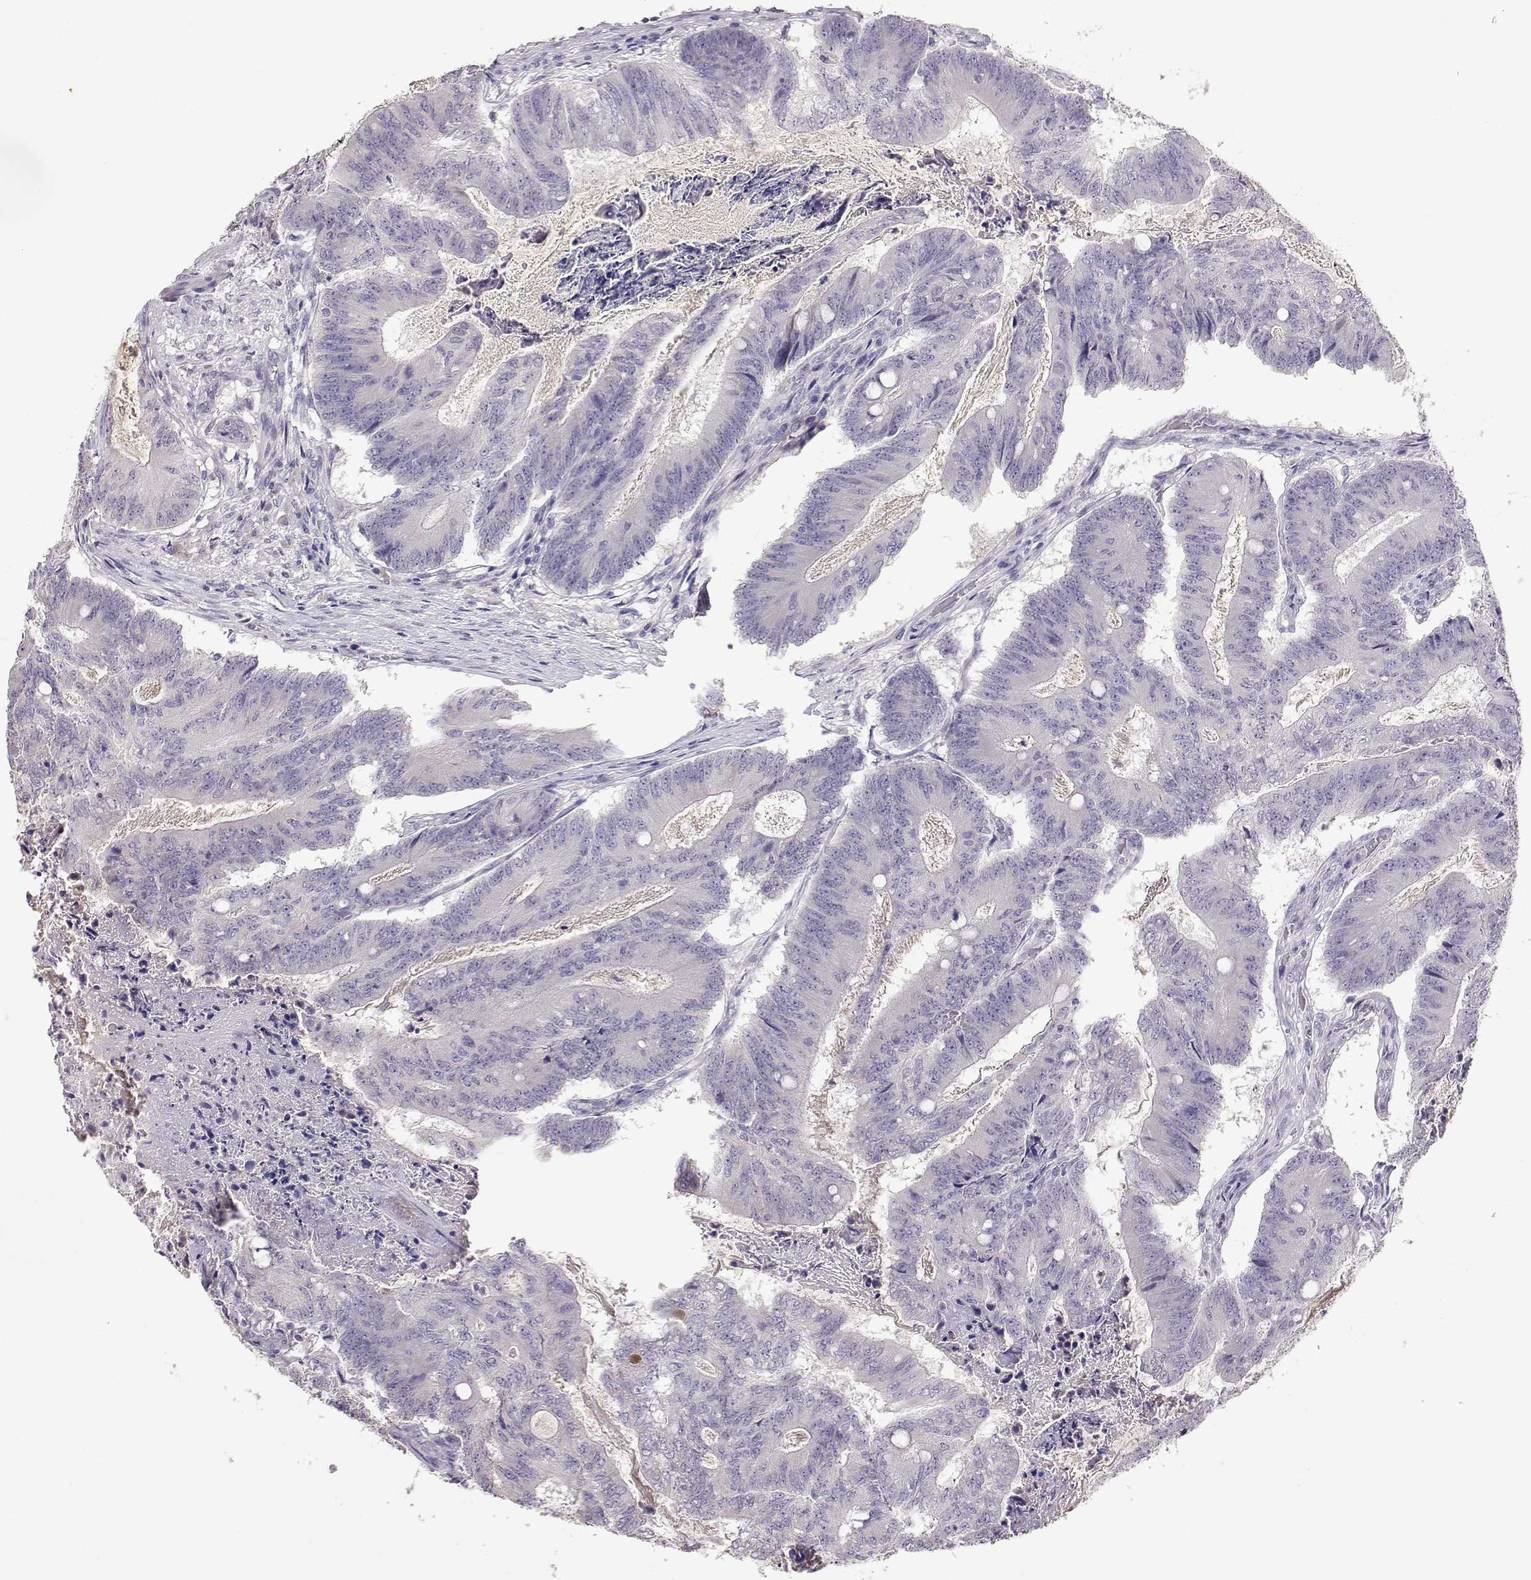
{"staining": {"intensity": "negative", "quantity": "none", "location": "none"}, "tissue": "colorectal cancer", "cell_type": "Tumor cells", "image_type": "cancer", "snomed": [{"axis": "morphology", "description": "Adenocarcinoma, NOS"}, {"axis": "topography", "description": "Colon"}], "caption": "IHC of human colorectal adenocarcinoma shows no staining in tumor cells.", "gene": "TACR1", "patient": {"sex": "female", "age": 70}}